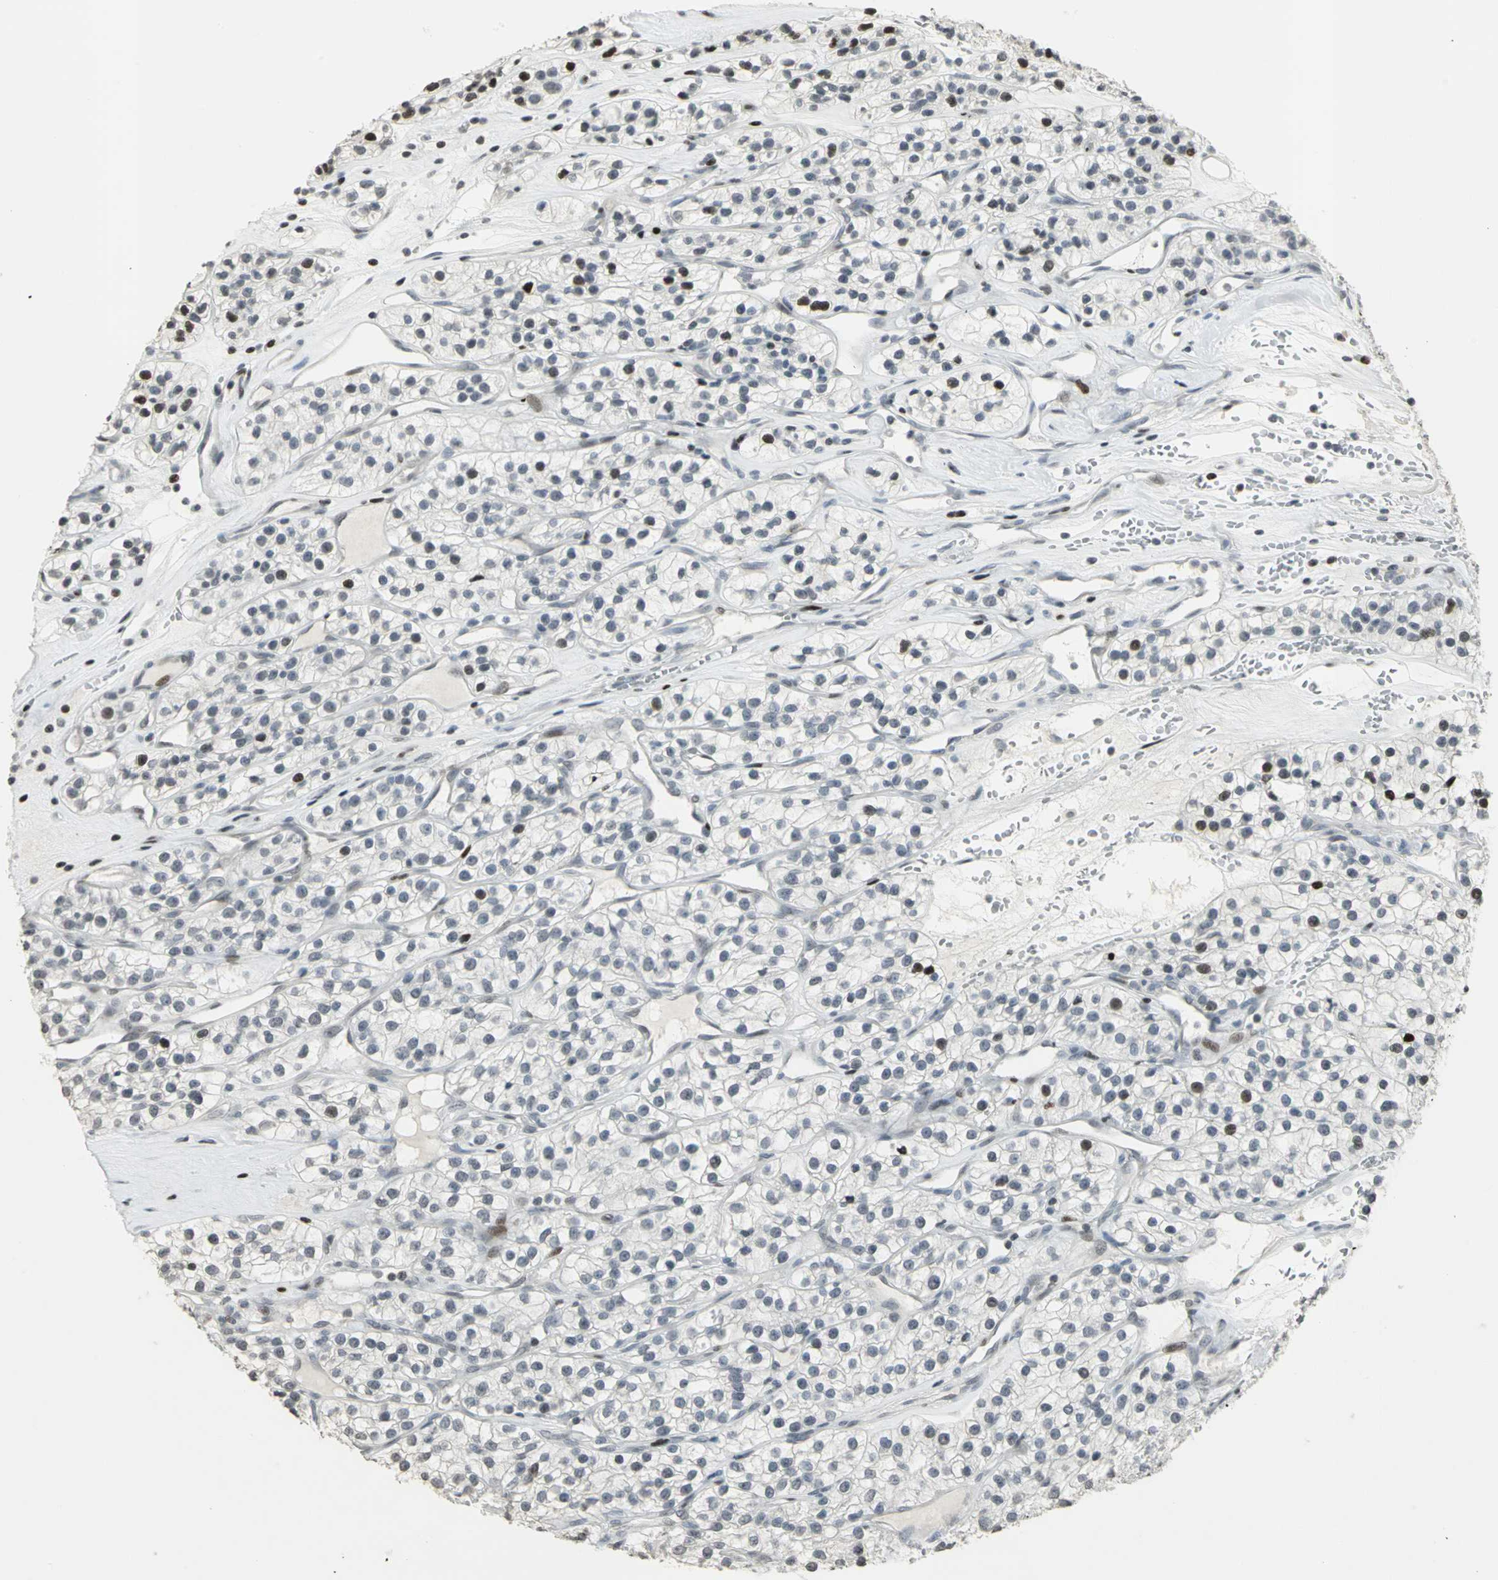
{"staining": {"intensity": "moderate", "quantity": "<25%", "location": "nuclear"}, "tissue": "renal cancer", "cell_type": "Tumor cells", "image_type": "cancer", "snomed": [{"axis": "morphology", "description": "Adenocarcinoma, NOS"}, {"axis": "topography", "description": "Kidney"}], "caption": "About <25% of tumor cells in human adenocarcinoma (renal) reveal moderate nuclear protein positivity as visualized by brown immunohistochemical staining.", "gene": "KDM1A", "patient": {"sex": "female", "age": 57}}